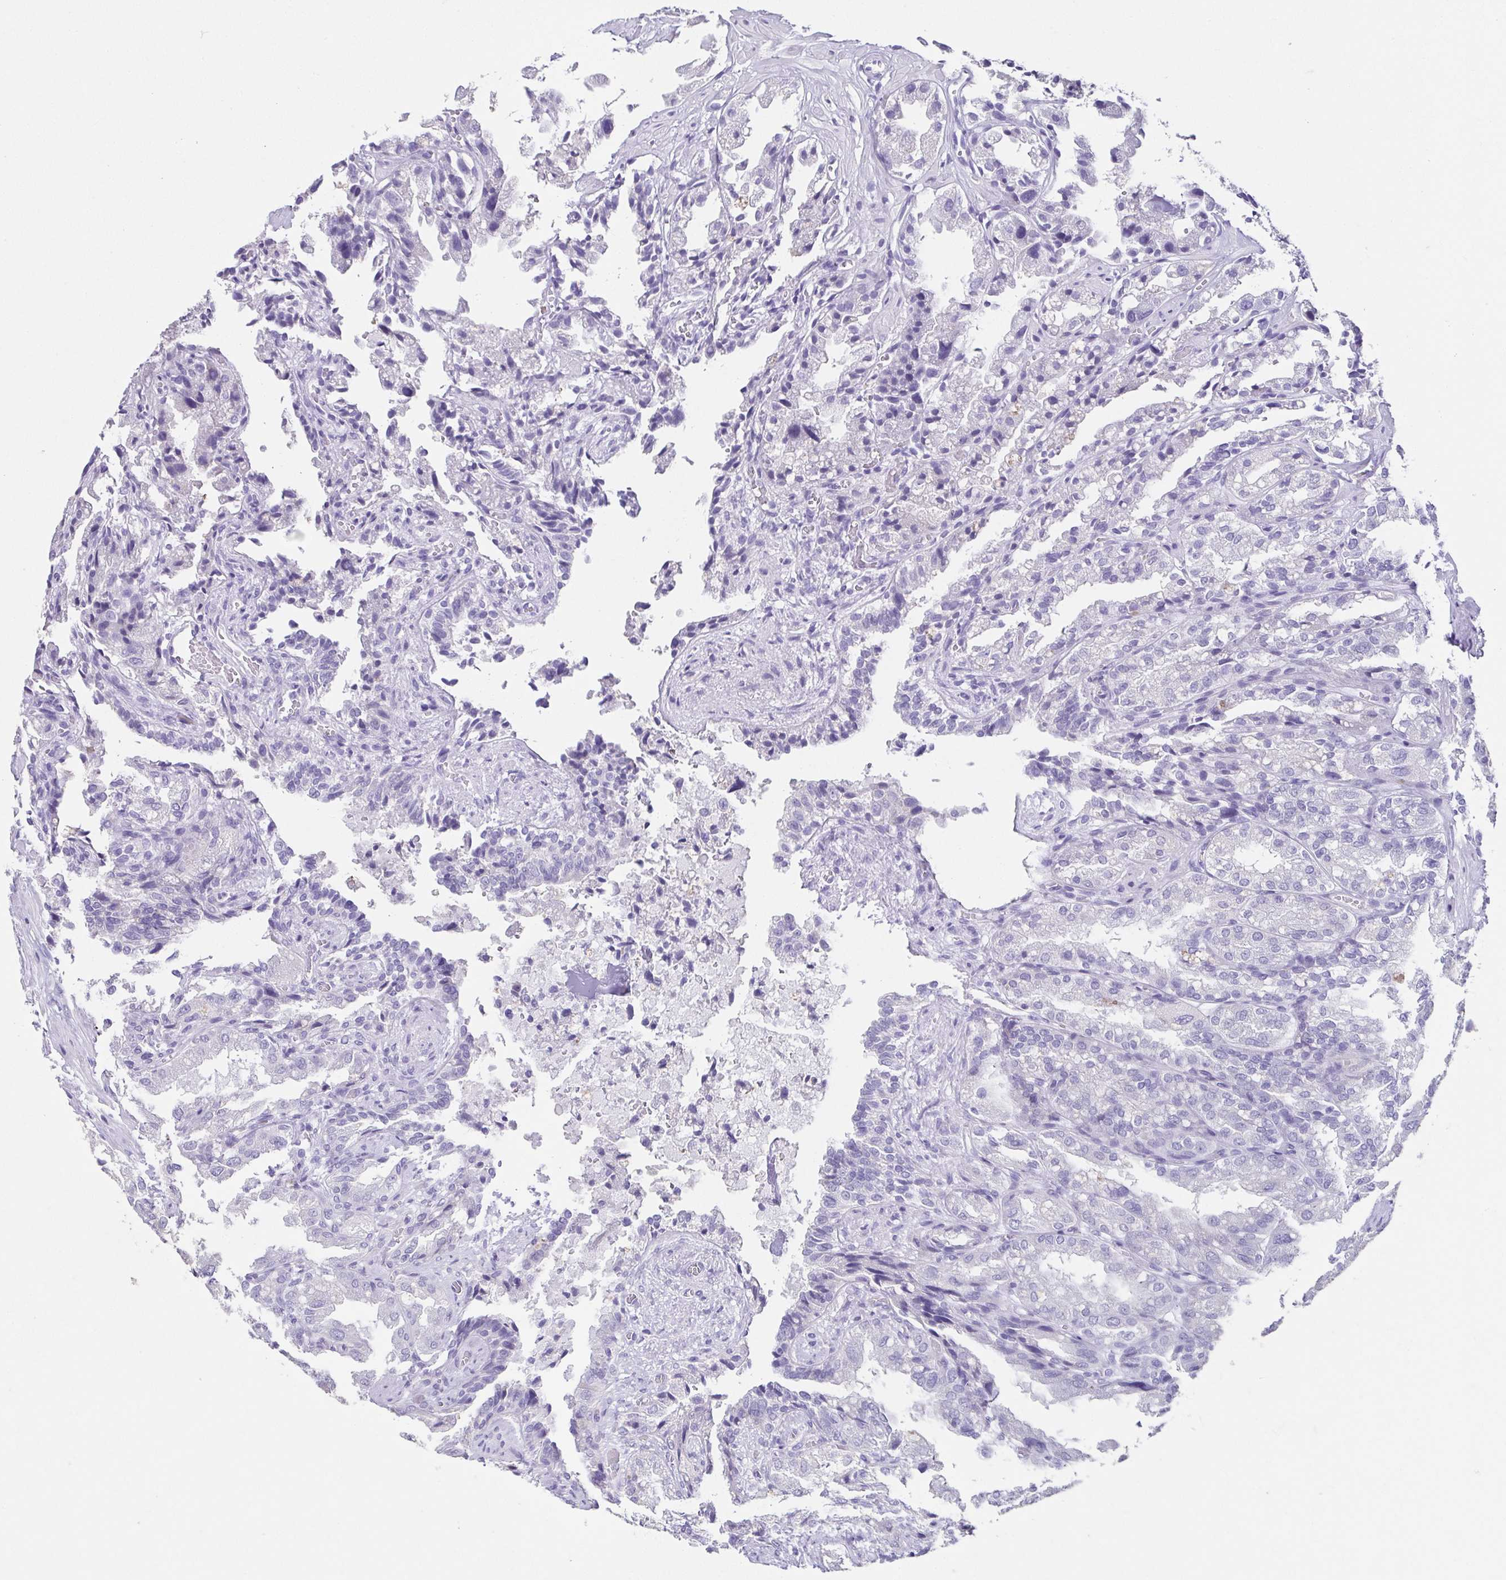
{"staining": {"intensity": "negative", "quantity": "none", "location": "none"}, "tissue": "seminal vesicle", "cell_type": "Glandular cells", "image_type": "normal", "snomed": [{"axis": "morphology", "description": "Normal tissue, NOS"}, {"axis": "topography", "description": "Seminal veicle"}], "caption": "Benign seminal vesicle was stained to show a protein in brown. There is no significant staining in glandular cells.", "gene": "RDH11", "patient": {"sex": "male", "age": 57}}